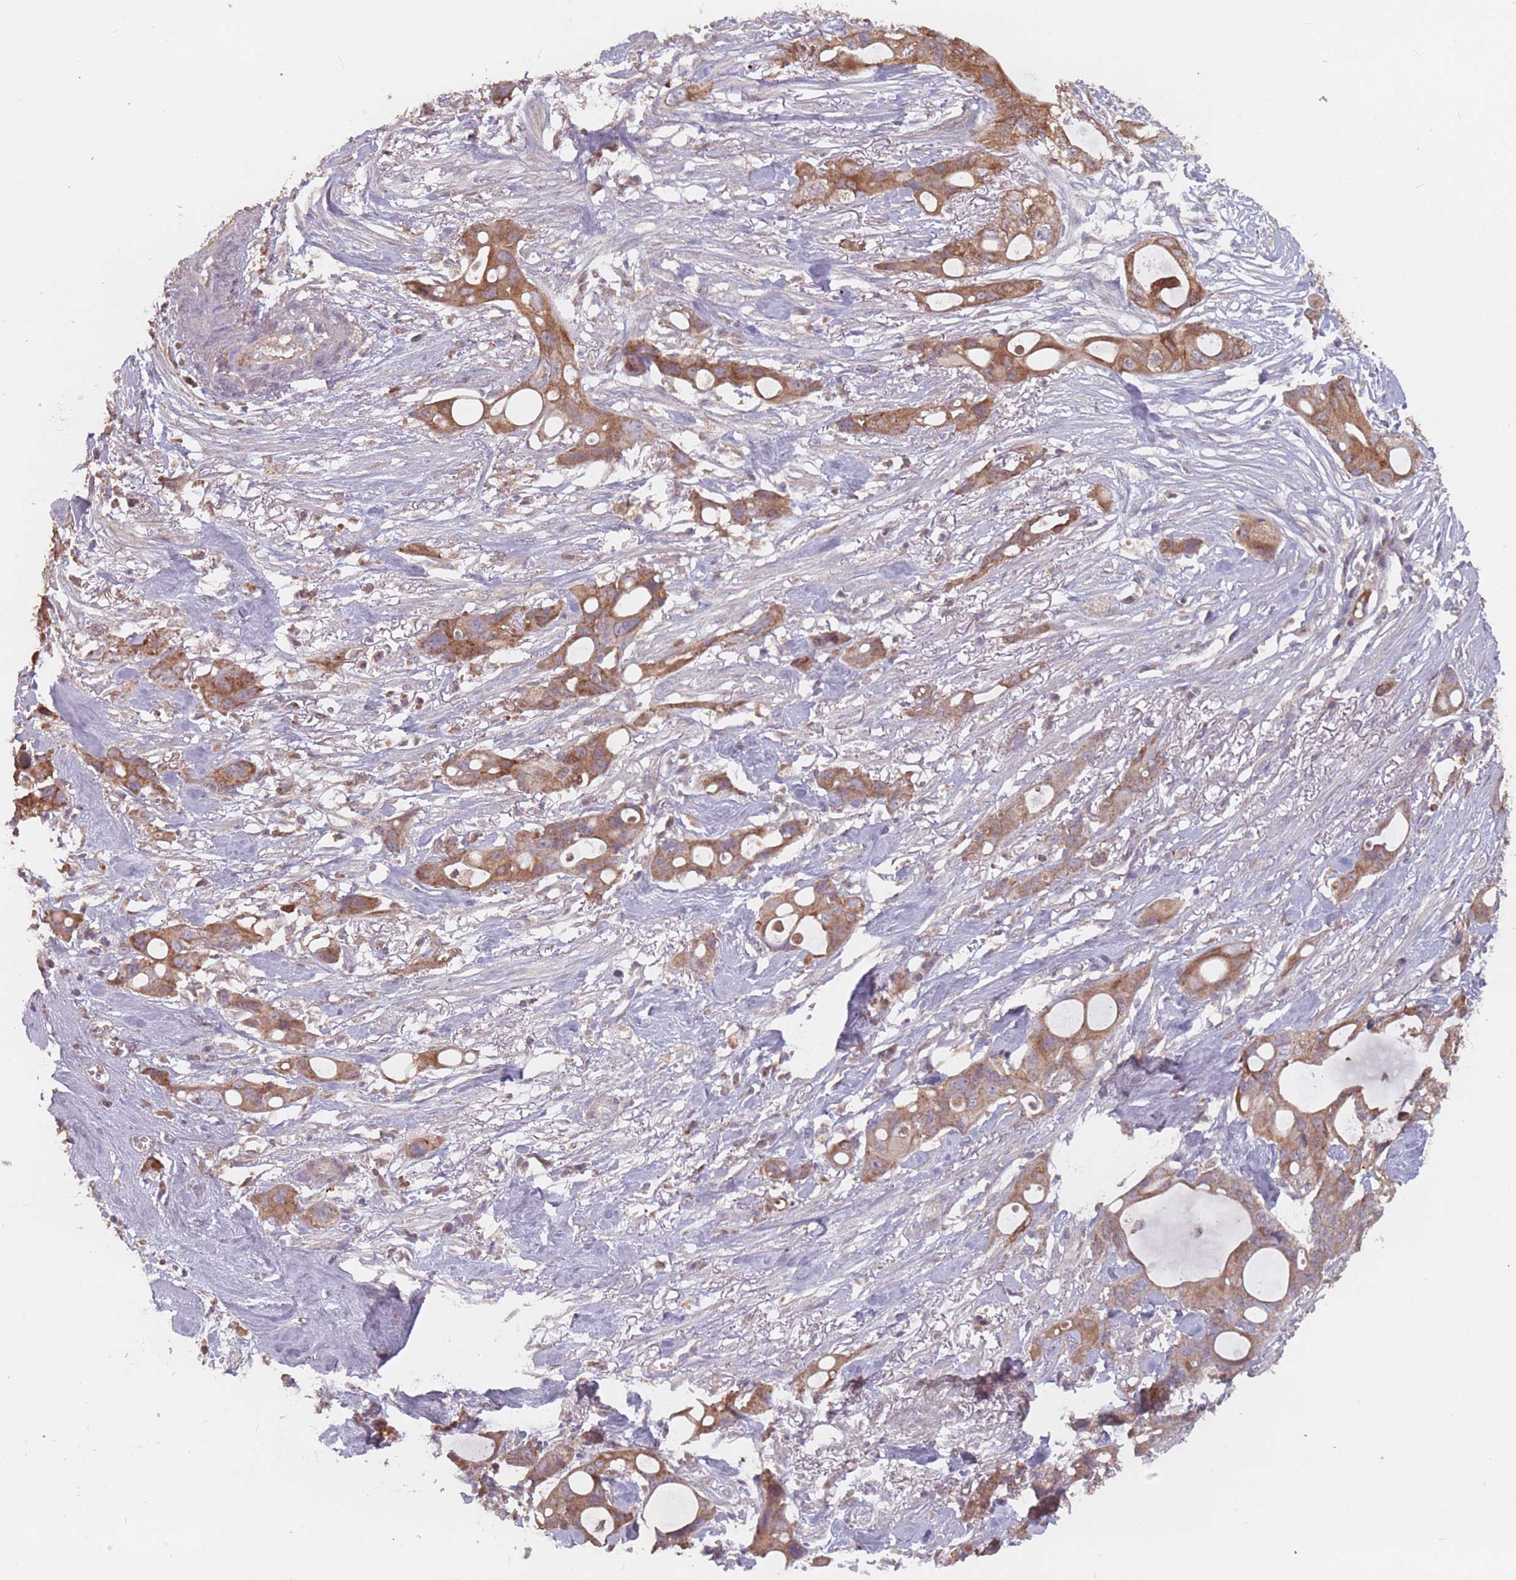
{"staining": {"intensity": "moderate", "quantity": ">75%", "location": "cytoplasmic/membranous"}, "tissue": "ovarian cancer", "cell_type": "Tumor cells", "image_type": "cancer", "snomed": [{"axis": "morphology", "description": "Cystadenocarcinoma, mucinous, NOS"}, {"axis": "topography", "description": "Ovary"}], "caption": "Human ovarian cancer (mucinous cystadenocarcinoma) stained with a brown dye shows moderate cytoplasmic/membranous positive positivity in about >75% of tumor cells.", "gene": "VPS52", "patient": {"sex": "female", "age": 70}}